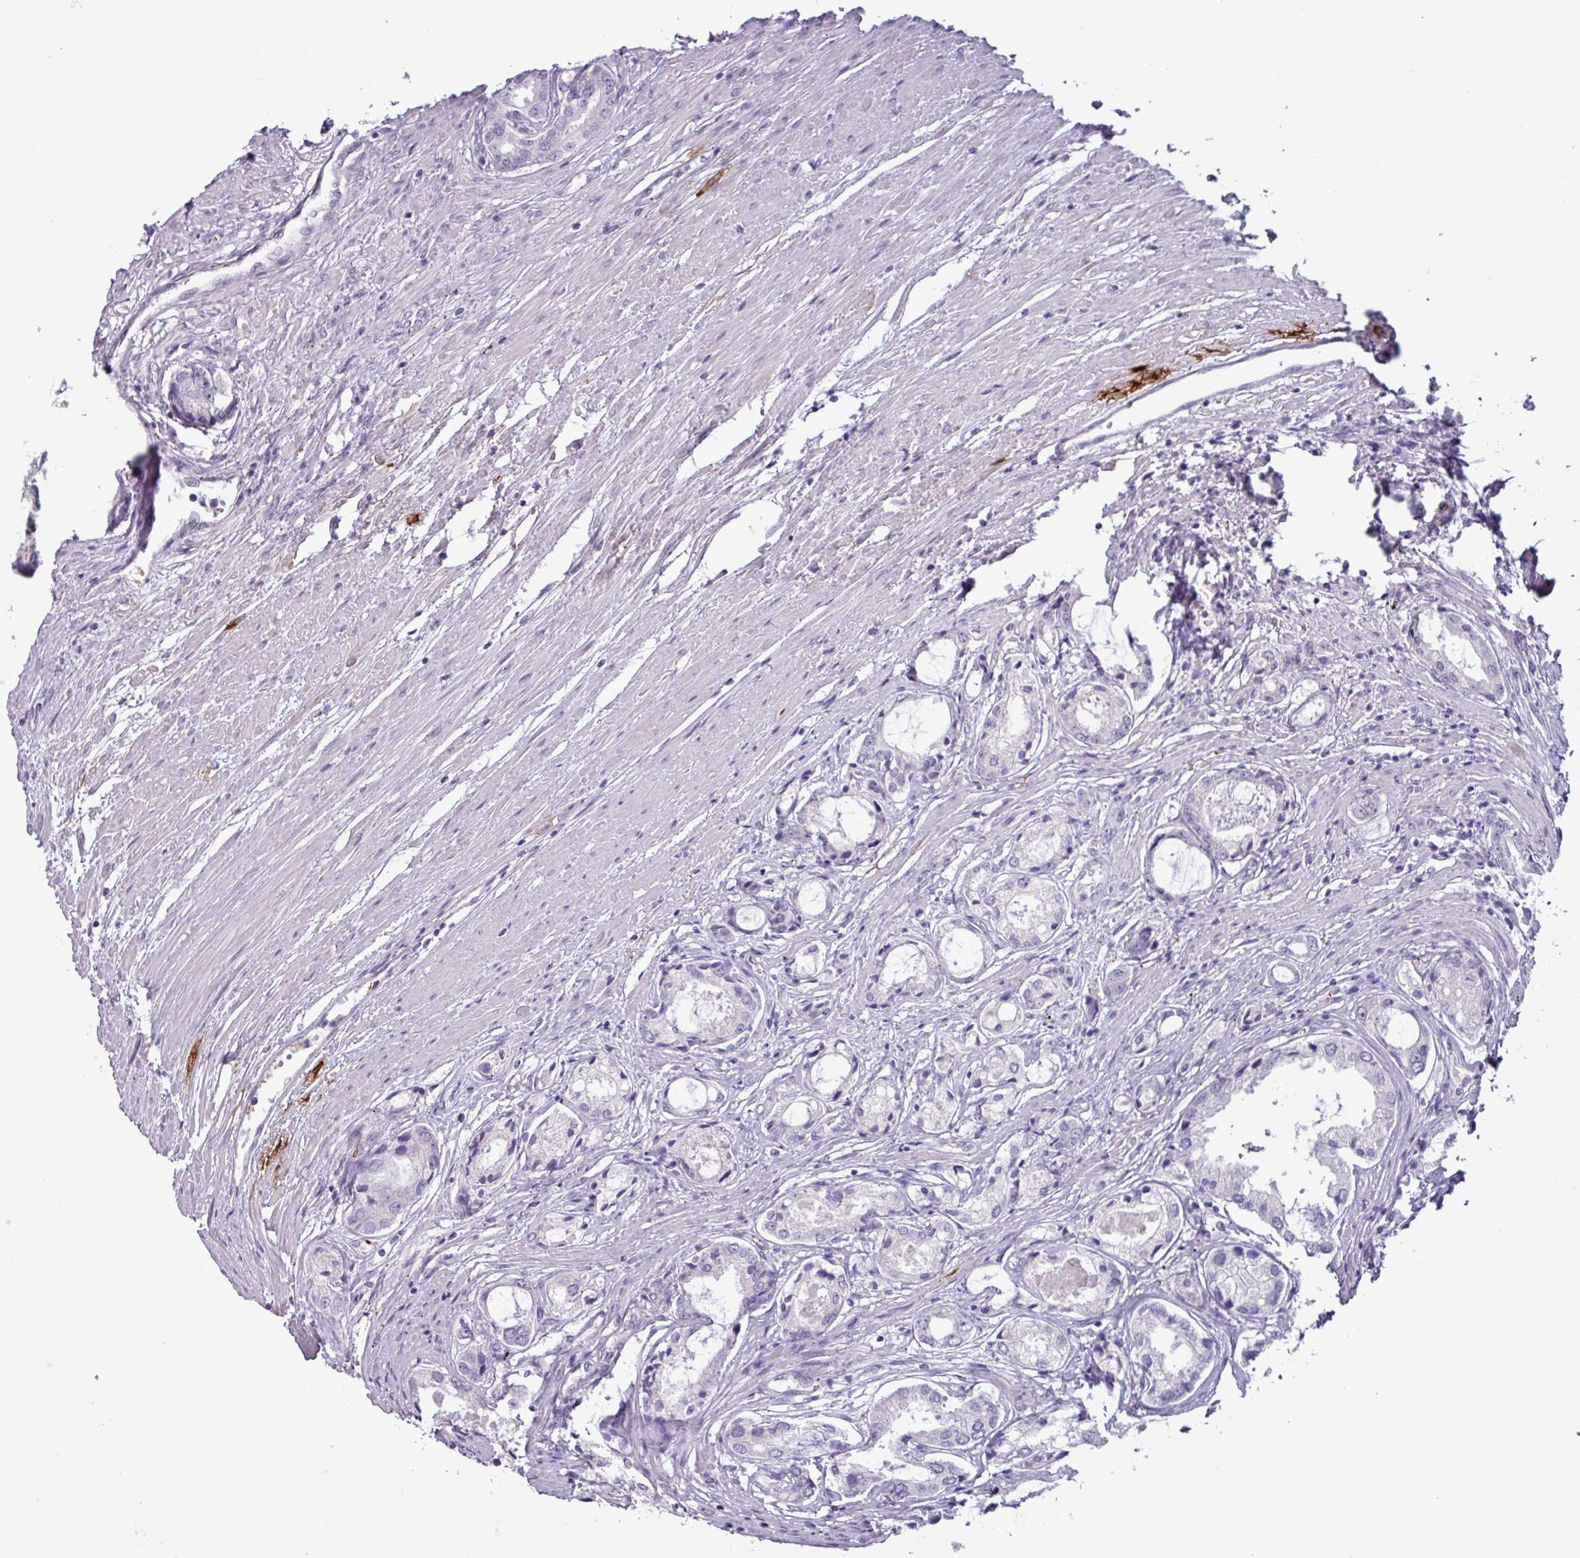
{"staining": {"intensity": "negative", "quantity": "none", "location": "none"}, "tissue": "prostate cancer", "cell_type": "Tumor cells", "image_type": "cancer", "snomed": [{"axis": "morphology", "description": "Adenocarcinoma, Low grade"}, {"axis": "topography", "description": "Prostate"}], "caption": "High magnification brightfield microscopy of prostate cancer (low-grade adenocarcinoma) stained with DAB (3,3'-diaminobenzidine) (brown) and counterstained with hematoxylin (blue): tumor cells show no significant staining.", "gene": "PLIN2", "patient": {"sex": "male", "age": 68}}